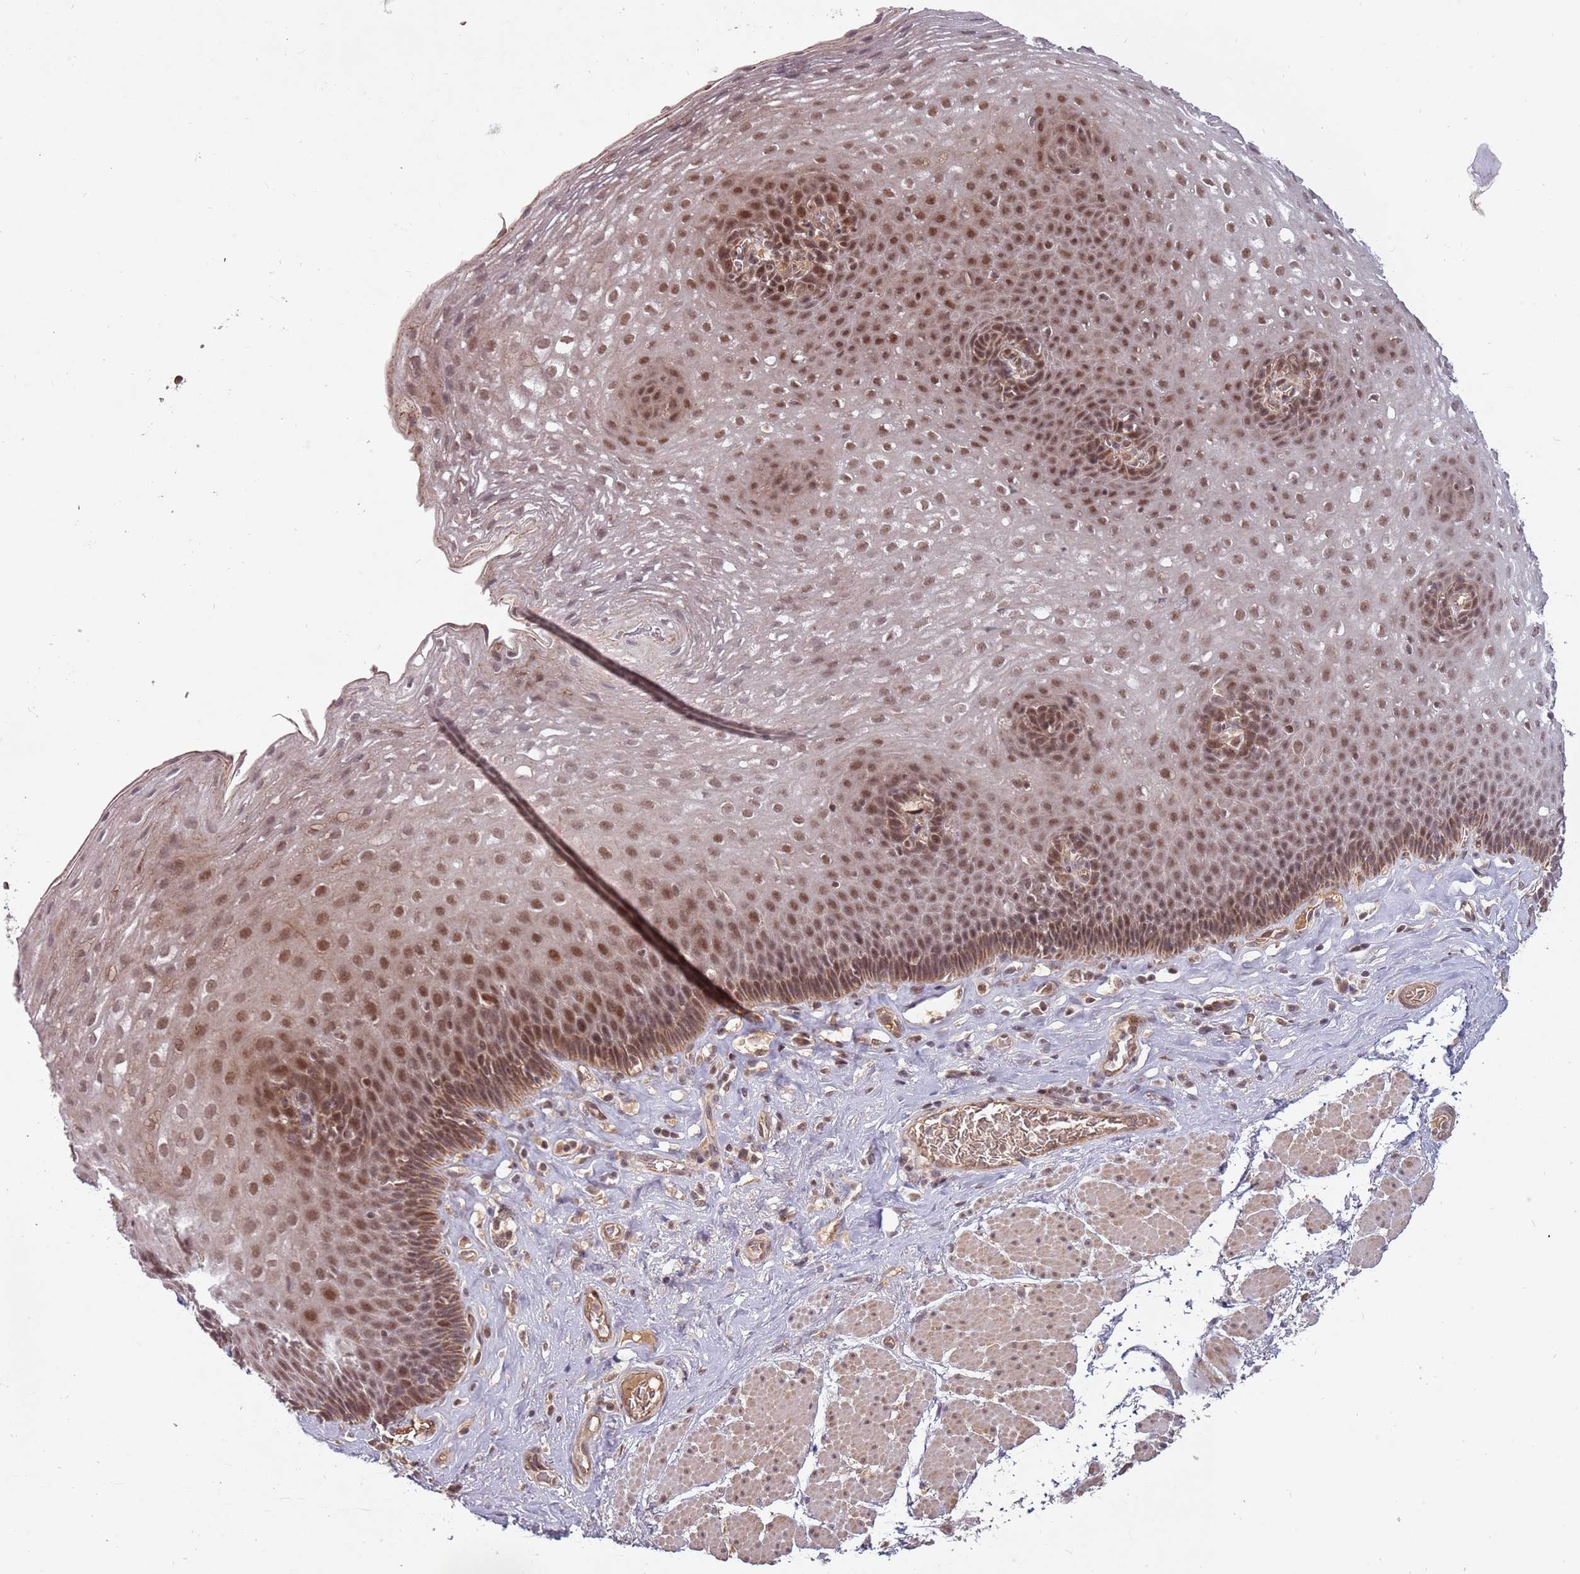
{"staining": {"intensity": "moderate", "quantity": ">75%", "location": "cytoplasmic/membranous,nuclear"}, "tissue": "esophagus", "cell_type": "Squamous epithelial cells", "image_type": "normal", "snomed": [{"axis": "morphology", "description": "Normal tissue, NOS"}, {"axis": "topography", "description": "Esophagus"}], "caption": "High-magnification brightfield microscopy of normal esophagus stained with DAB (brown) and counterstained with hematoxylin (blue). squamous epithelial cells exhibit moderate cytoplasmic/membranous,nuclear positivity is seen in approximately>75% of cells.", "gene": "SUDS3", "patient": {"sex": "female", "age": 66}}